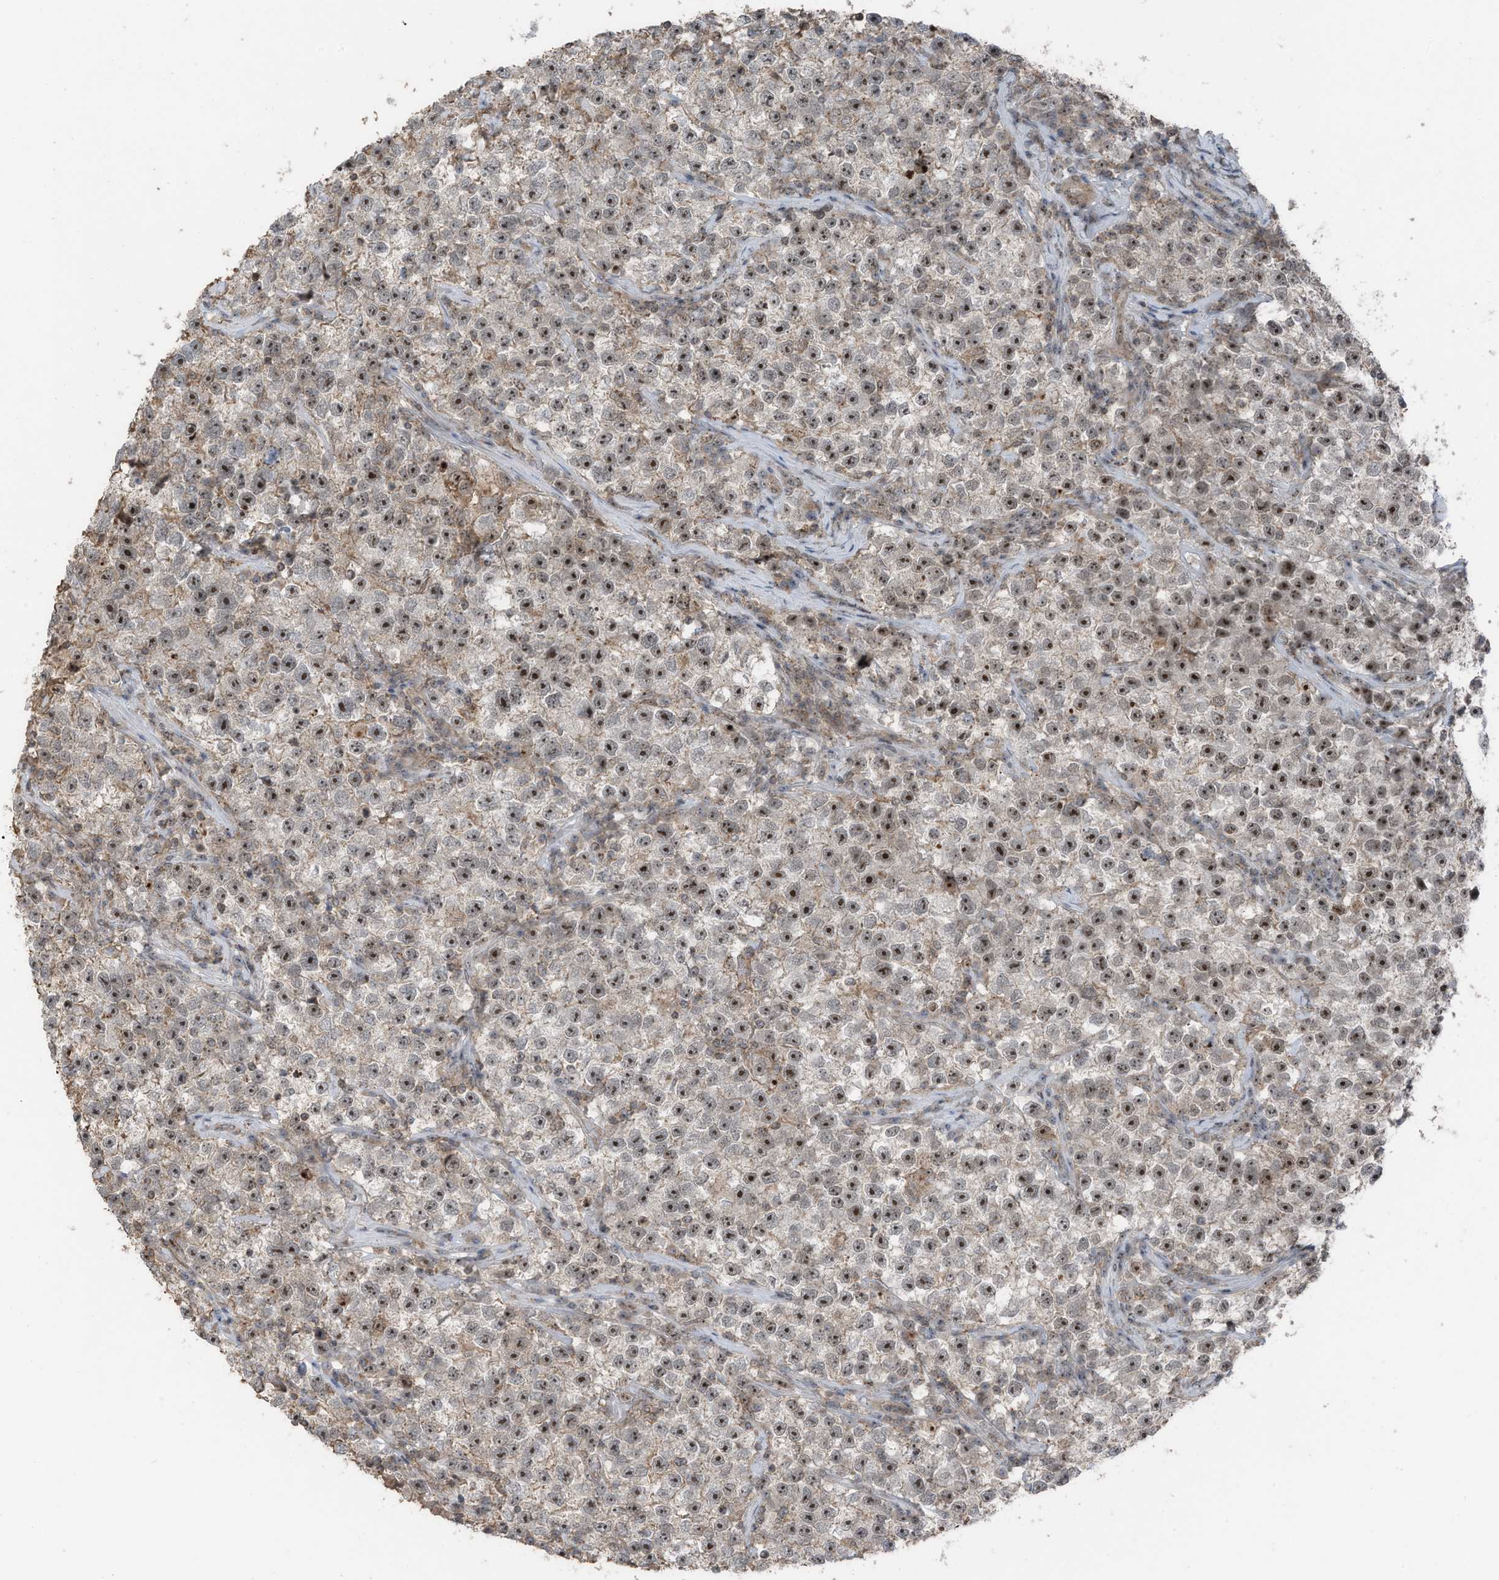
{"staining": {"intensity": "moderate", "quantity": ">75%", "location": "nuclear"}, "tissue": "testis cancer", "cell_type": "Tumor cells", "image_type": "cancer", "snomed": [{"axis": "morphology", "description": "Seminoma, NOS"}, {"axis": "topography", "description": "Testis"}], "caption": "Protein analysis of testis seminoma tissue demonstrates moderate nuclear staining in approximately >75% of tumor cells. The staining is performed using DAB (3,3'-diaminobenzidine) brown chromogen to label protein expression. The nuclei are counter-stained blue using hematoxylin.", "gene": "UTP3", "patient": {"sex": "male", "age": 22}}